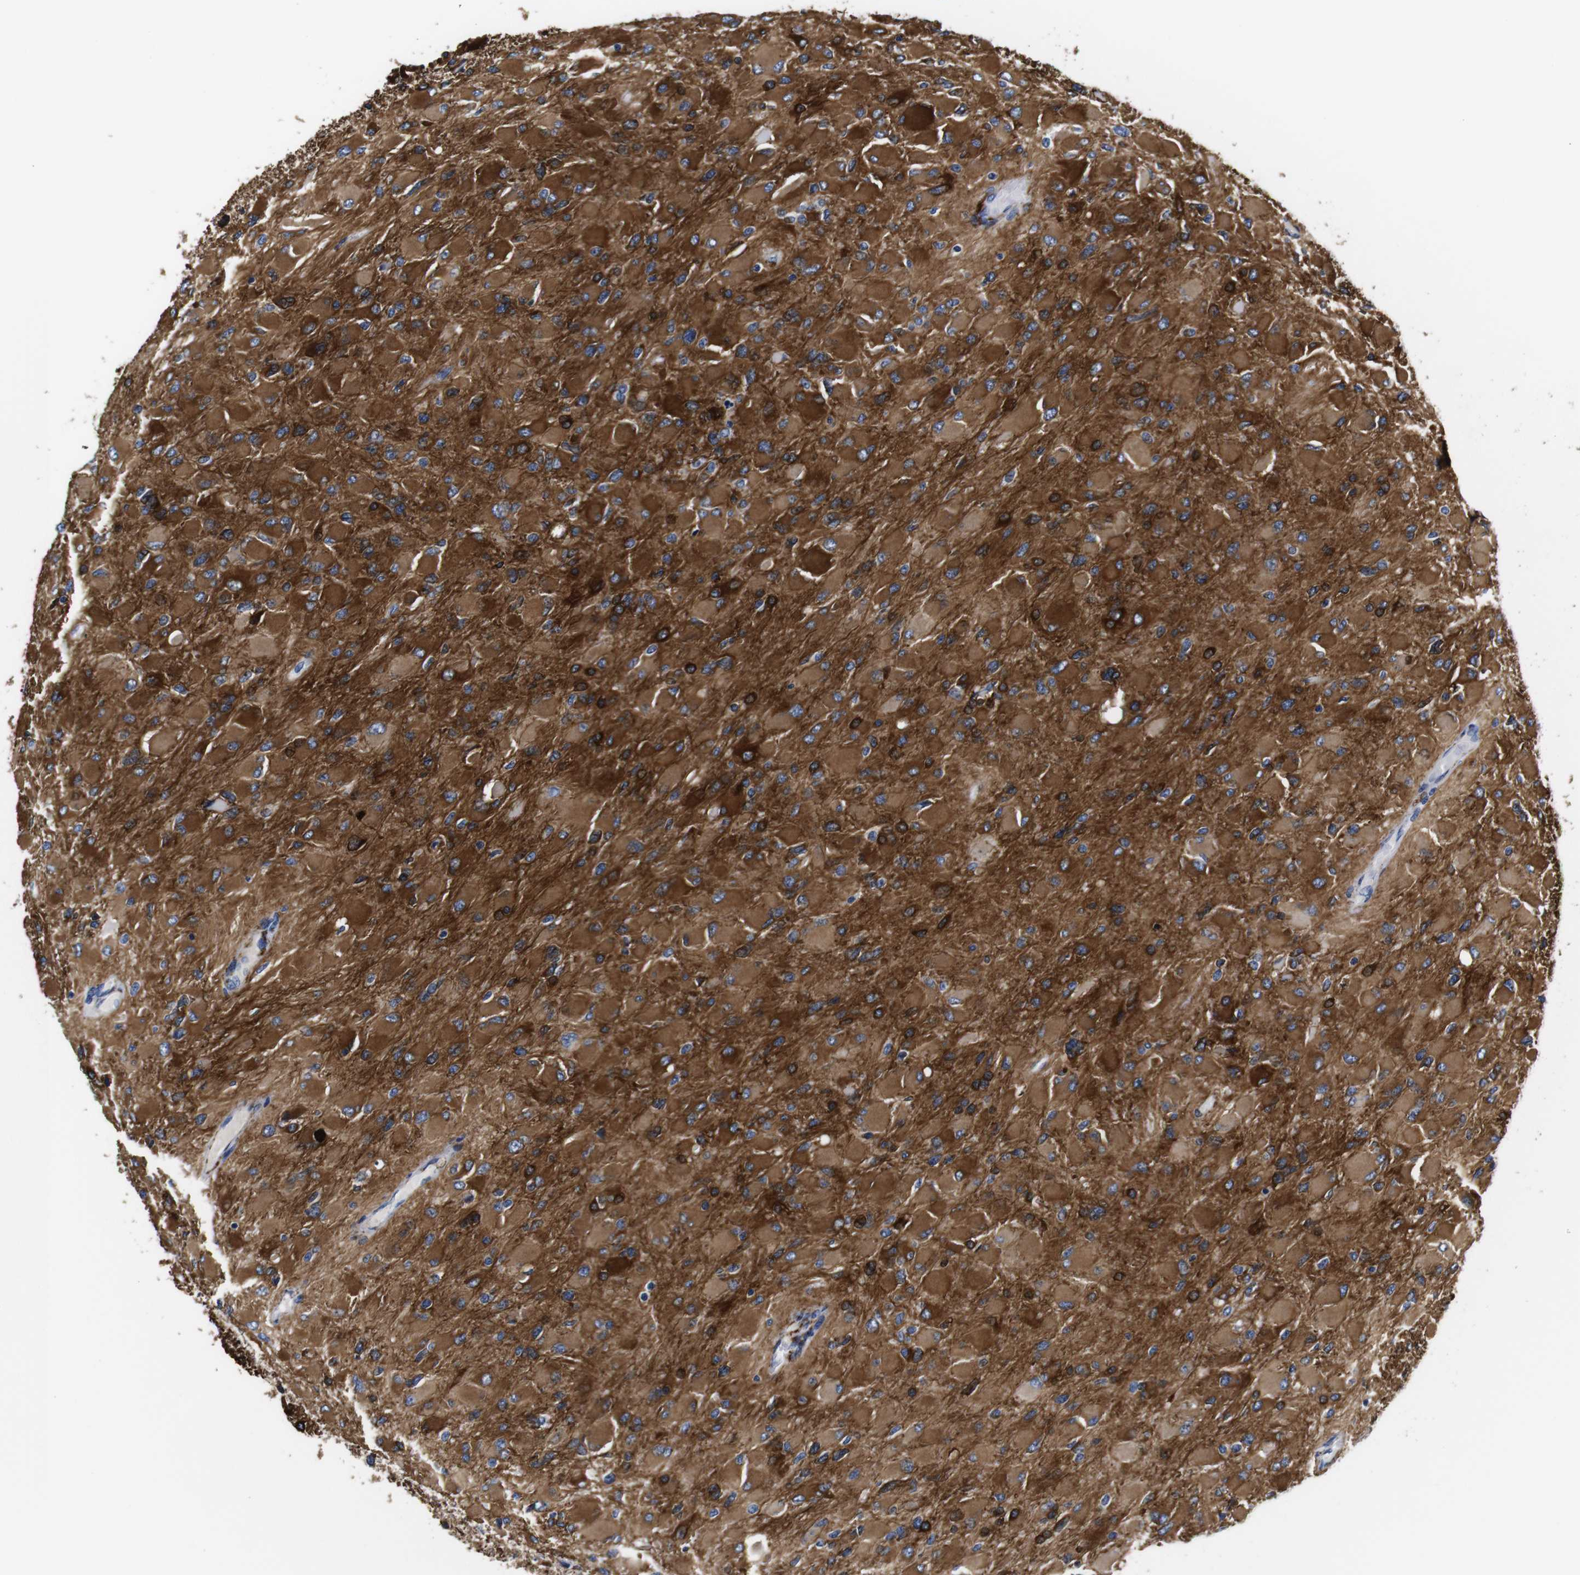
{"staining": {"intensity": "strong", "quantity": ">75%", "location": "cytoplasmic/membranous"}, "tissue": "glioma", "cell_type": "Tumor cells", "image_type": "cancer", "snomed": [{"axis": "morphology", "description": "Glioma, malignant, High grade"}, {"axis": "topography", "description": "Cerebral cortex"}], "caption": "The immunohistochemical stain shows strong cytoplasmic/membranous expression in tumor cells of malignant high-grade glioma tissue.", "gene": "LRIG1", "patient": {"sex": "female", "age": 36}}